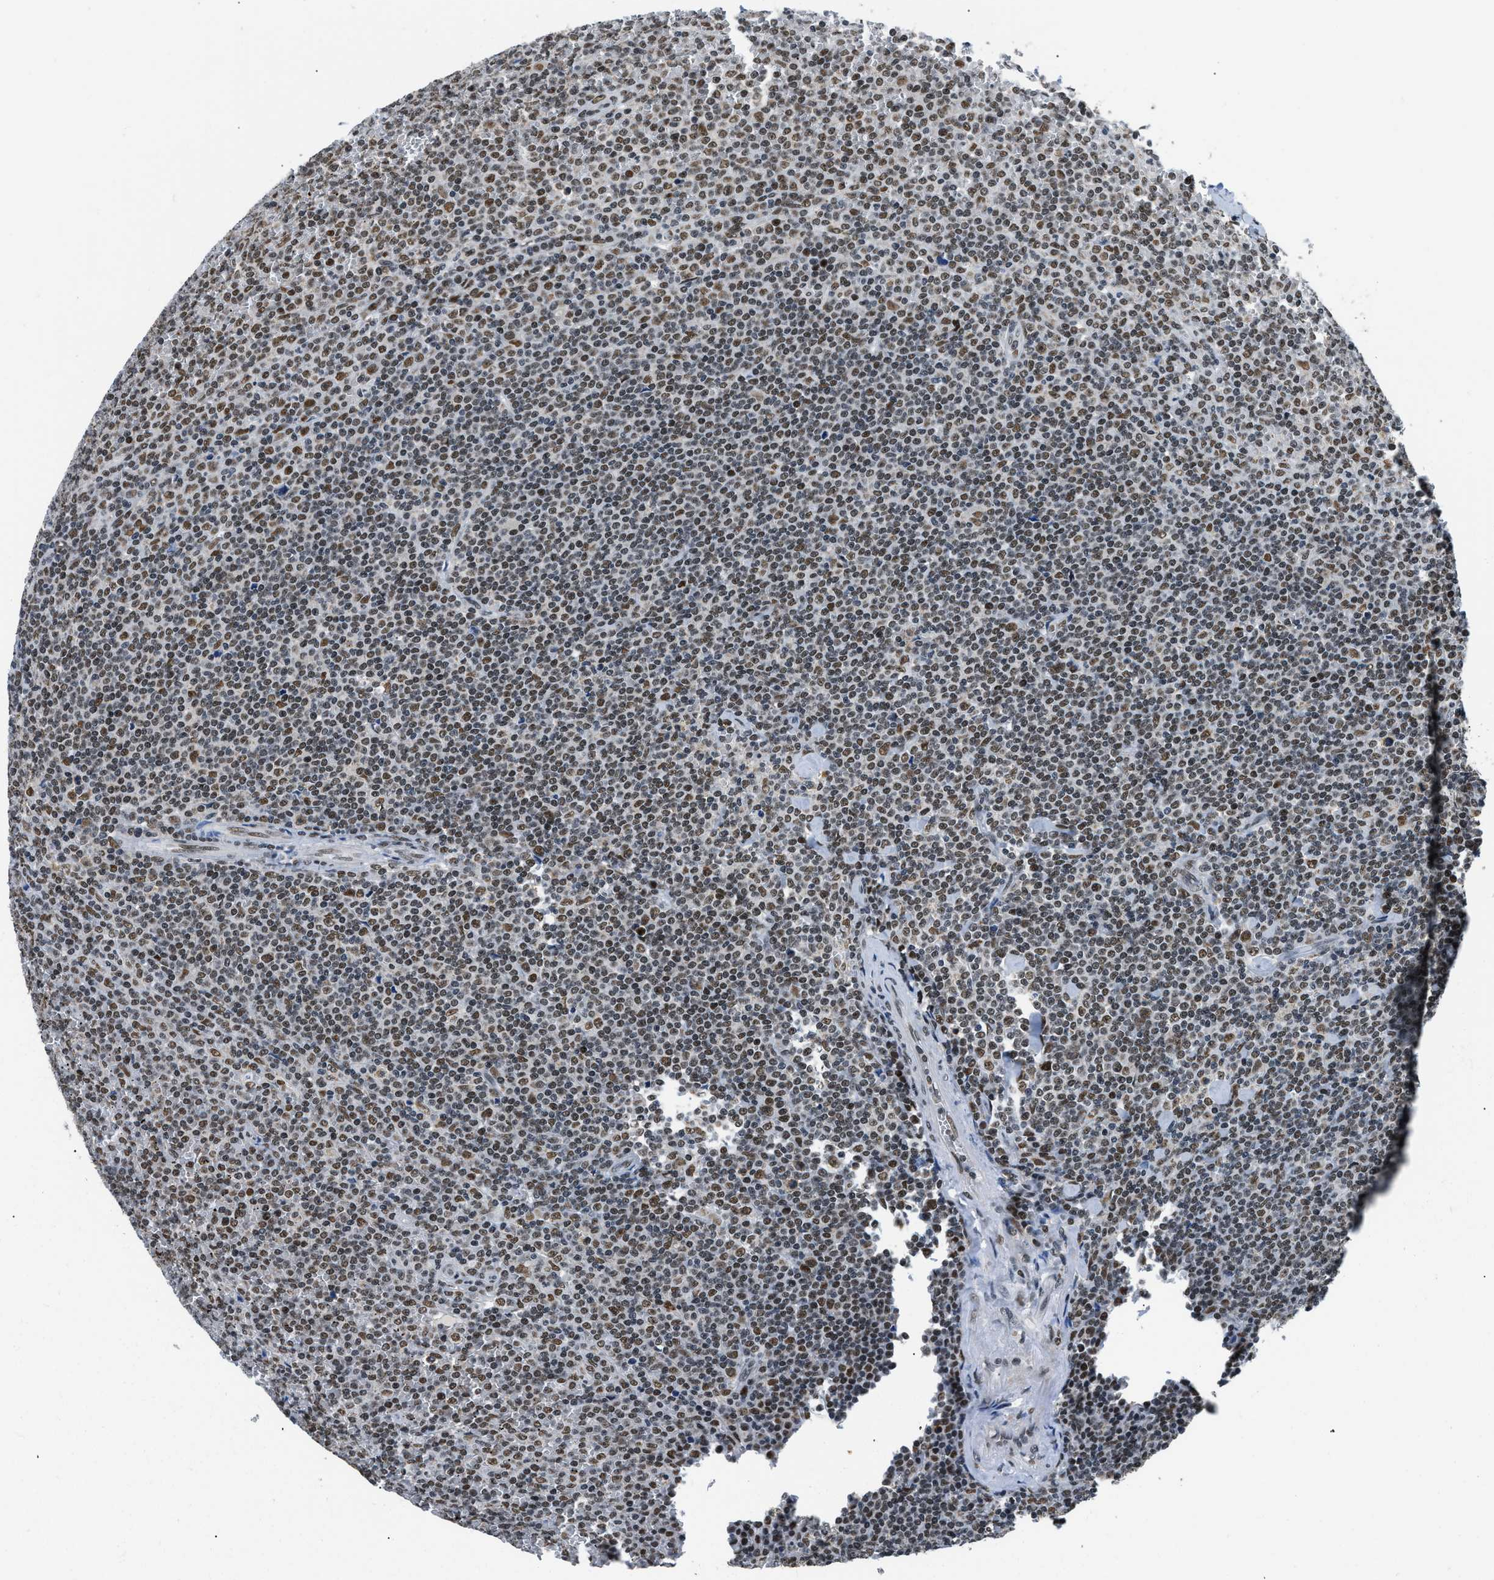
{"staining": {"intensity": "moderate", "quantity": "25%-75%", "location": "nuclear"}, "tissue": "lymphoma", "cell_type": "Tumor cells", "image_type": "cancer", "snomed": [{"axis": "morphology", "description": "Malignant lymphoma, non-Hodgkin's type, Low grade"}, {"axis": "topography", "description": "Spleen"}], "caption": "About 25%-75% of tumor cells in human low-grade malignant lymphoma, non-Hodgkin's type exhibit moderate nuclear protein expression as visualized by brown immunohistochemical staining.", "gene": "KDM3B", "patient": {"sex": "female", "age": 19}}